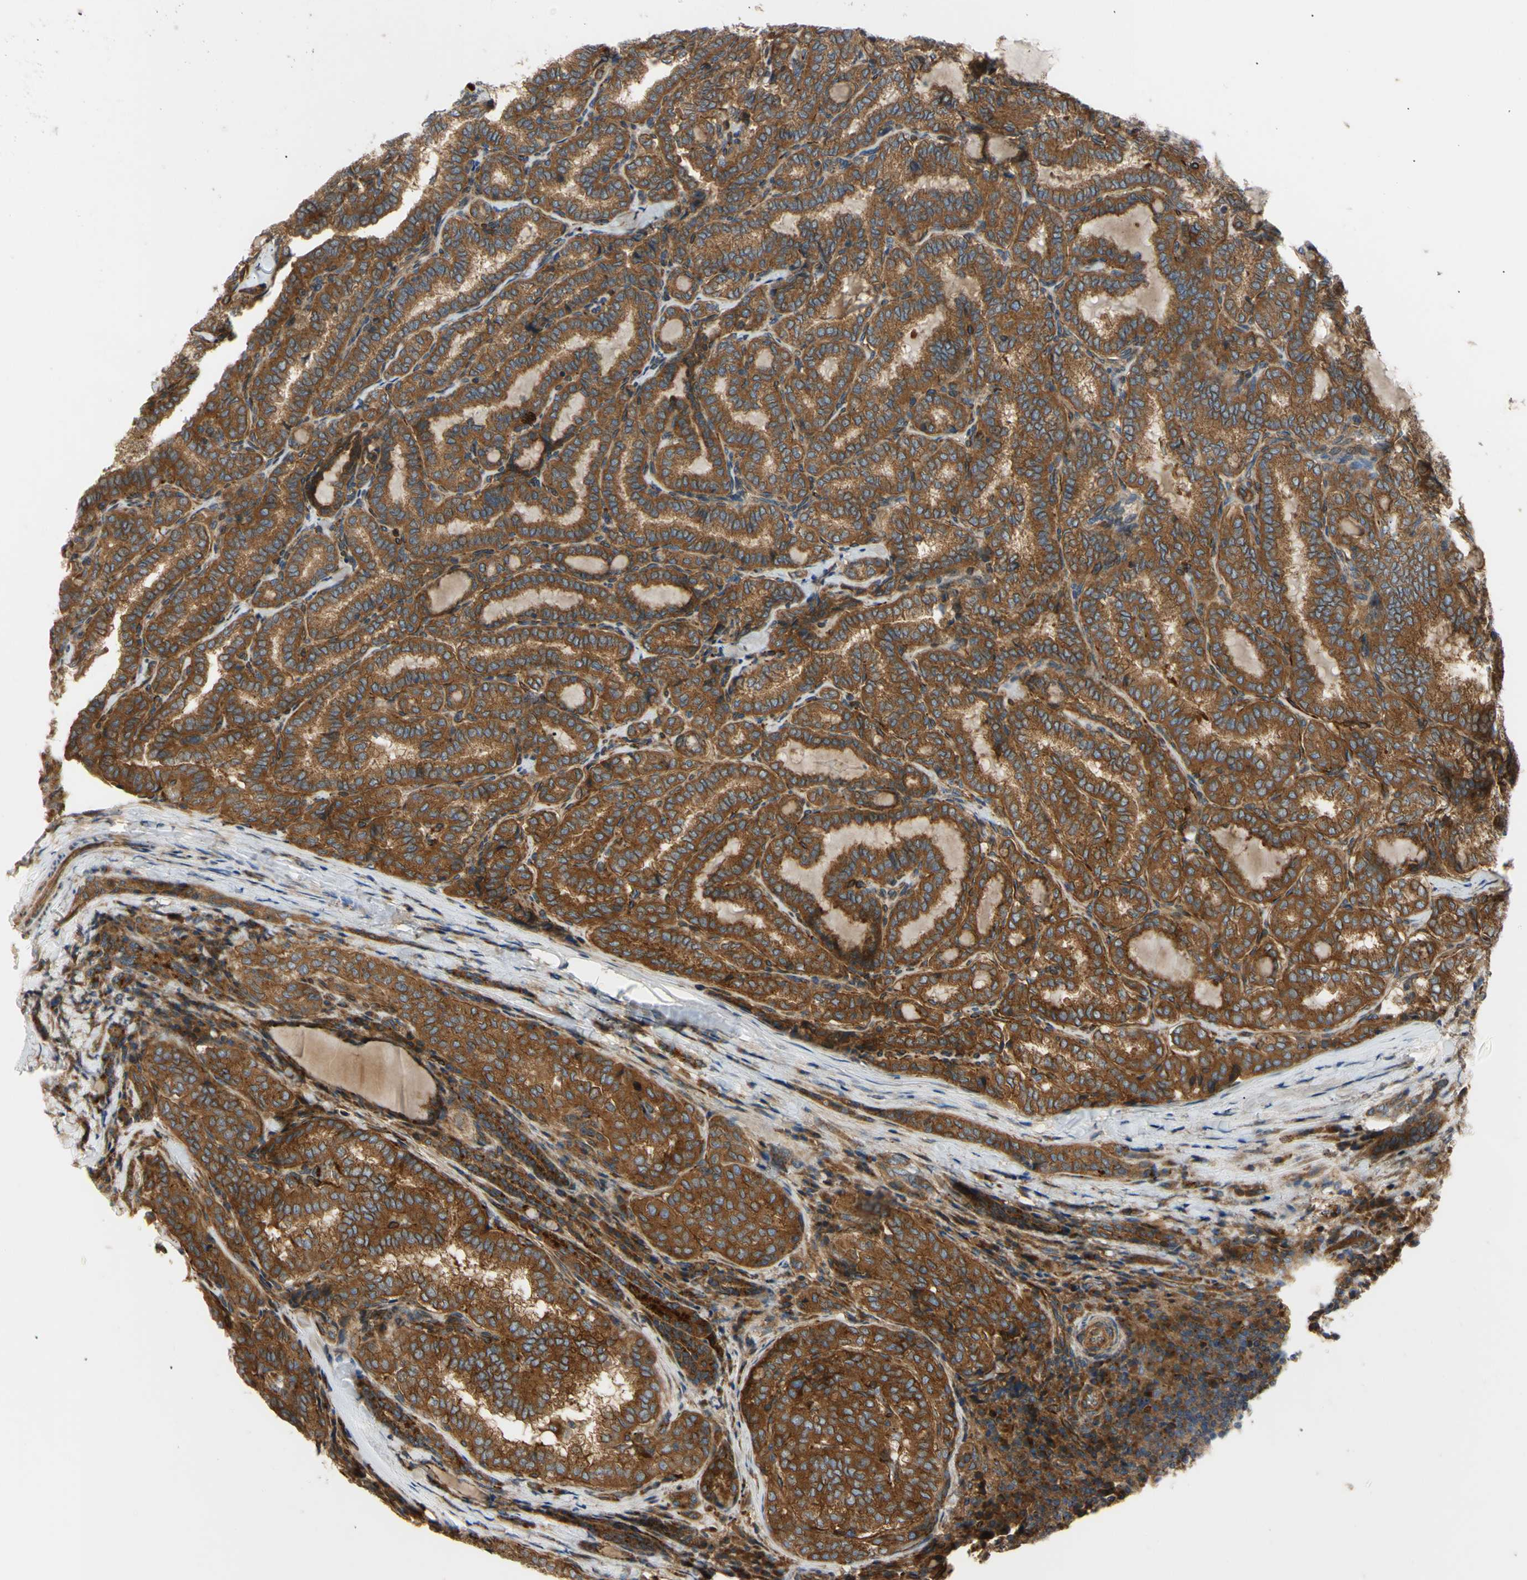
{"staining": {"intensity": "strong", "quantity": ">75%", "location": "cytoplasmic/membranous"}, "tissue": "thyroid cancer", "cell_type": "Tumor cells", "image_type": "cancer", "snomed": [{"axis": "morphology", "description": "Normal tissue, NOS"}, {"axis": "morphology", "description": "Papillary adenocarcinoma, NOS"}, {"axis": "topography", "description": "Thyroid gland"}], "caption": "This histopathology image shows immunohistochemistry staining of thyroid cancer (papillary adenocarcinoma), with high strong cytoplasmic/membranous staining in about >75% of tumor cells.", "gene": "TUBG2", "patient": {"sex": "female", "age": 30}}